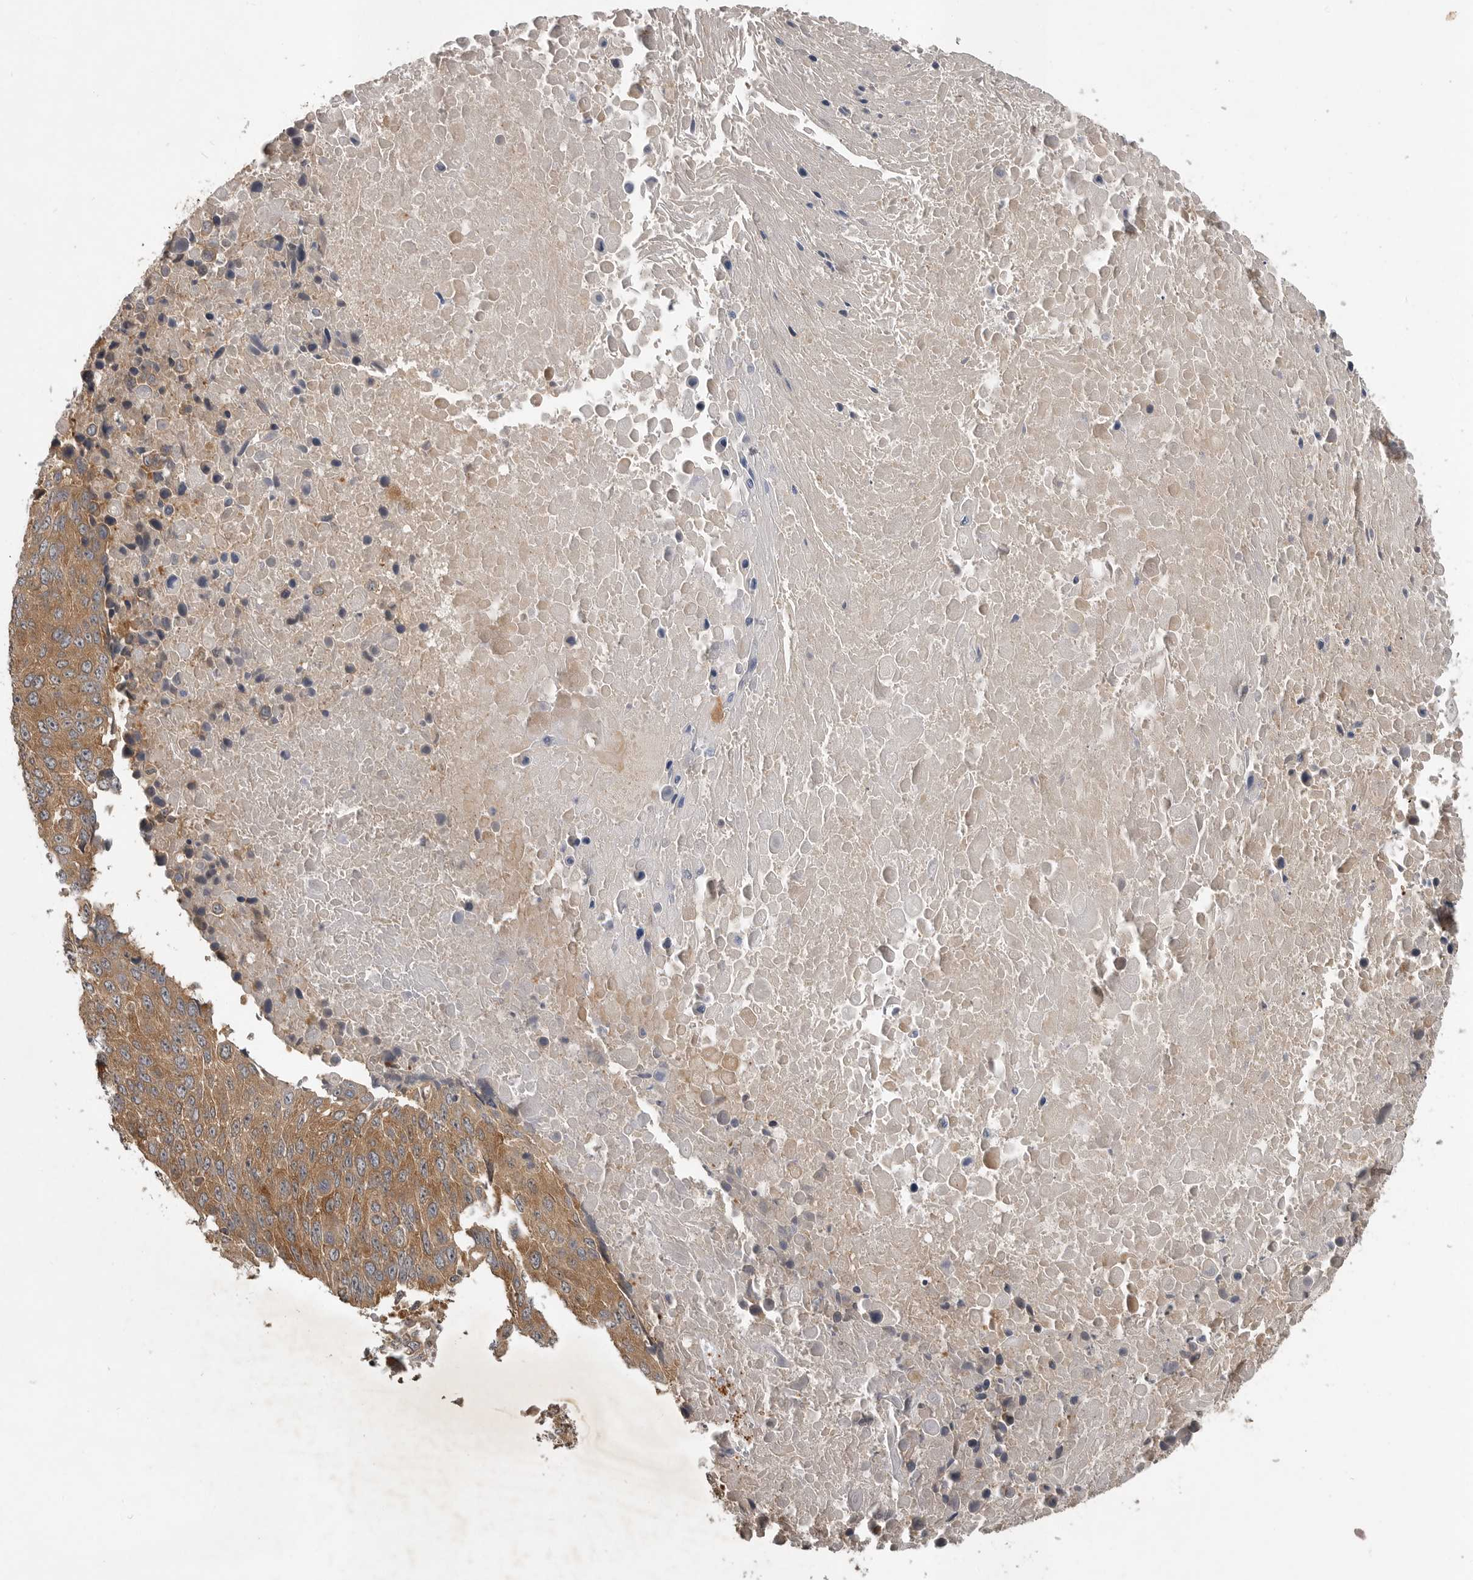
{"staining": {"intensity": "moderate", "quantity": ">75%", "location": "cytoplasmic/membranous"}, "tissue": "lung cancer", "cell_type": "Tumor cells", "image_type": "cancer", "snomed": [{"axis": "morphology", "description": "Squamous cell carcinoma, NOS"}, {"axis": "topography", "description": "Lung"}], "caption": "Approximately >75% of tumor cells in lung cancer (squamous cell carcinoma) display moderate cytoplasmic/membranous protein positivity as visualized by brown immunohistochemical staining.", "gene": "OSBPL9", "patient": {"sex": "male", "age": 66}}